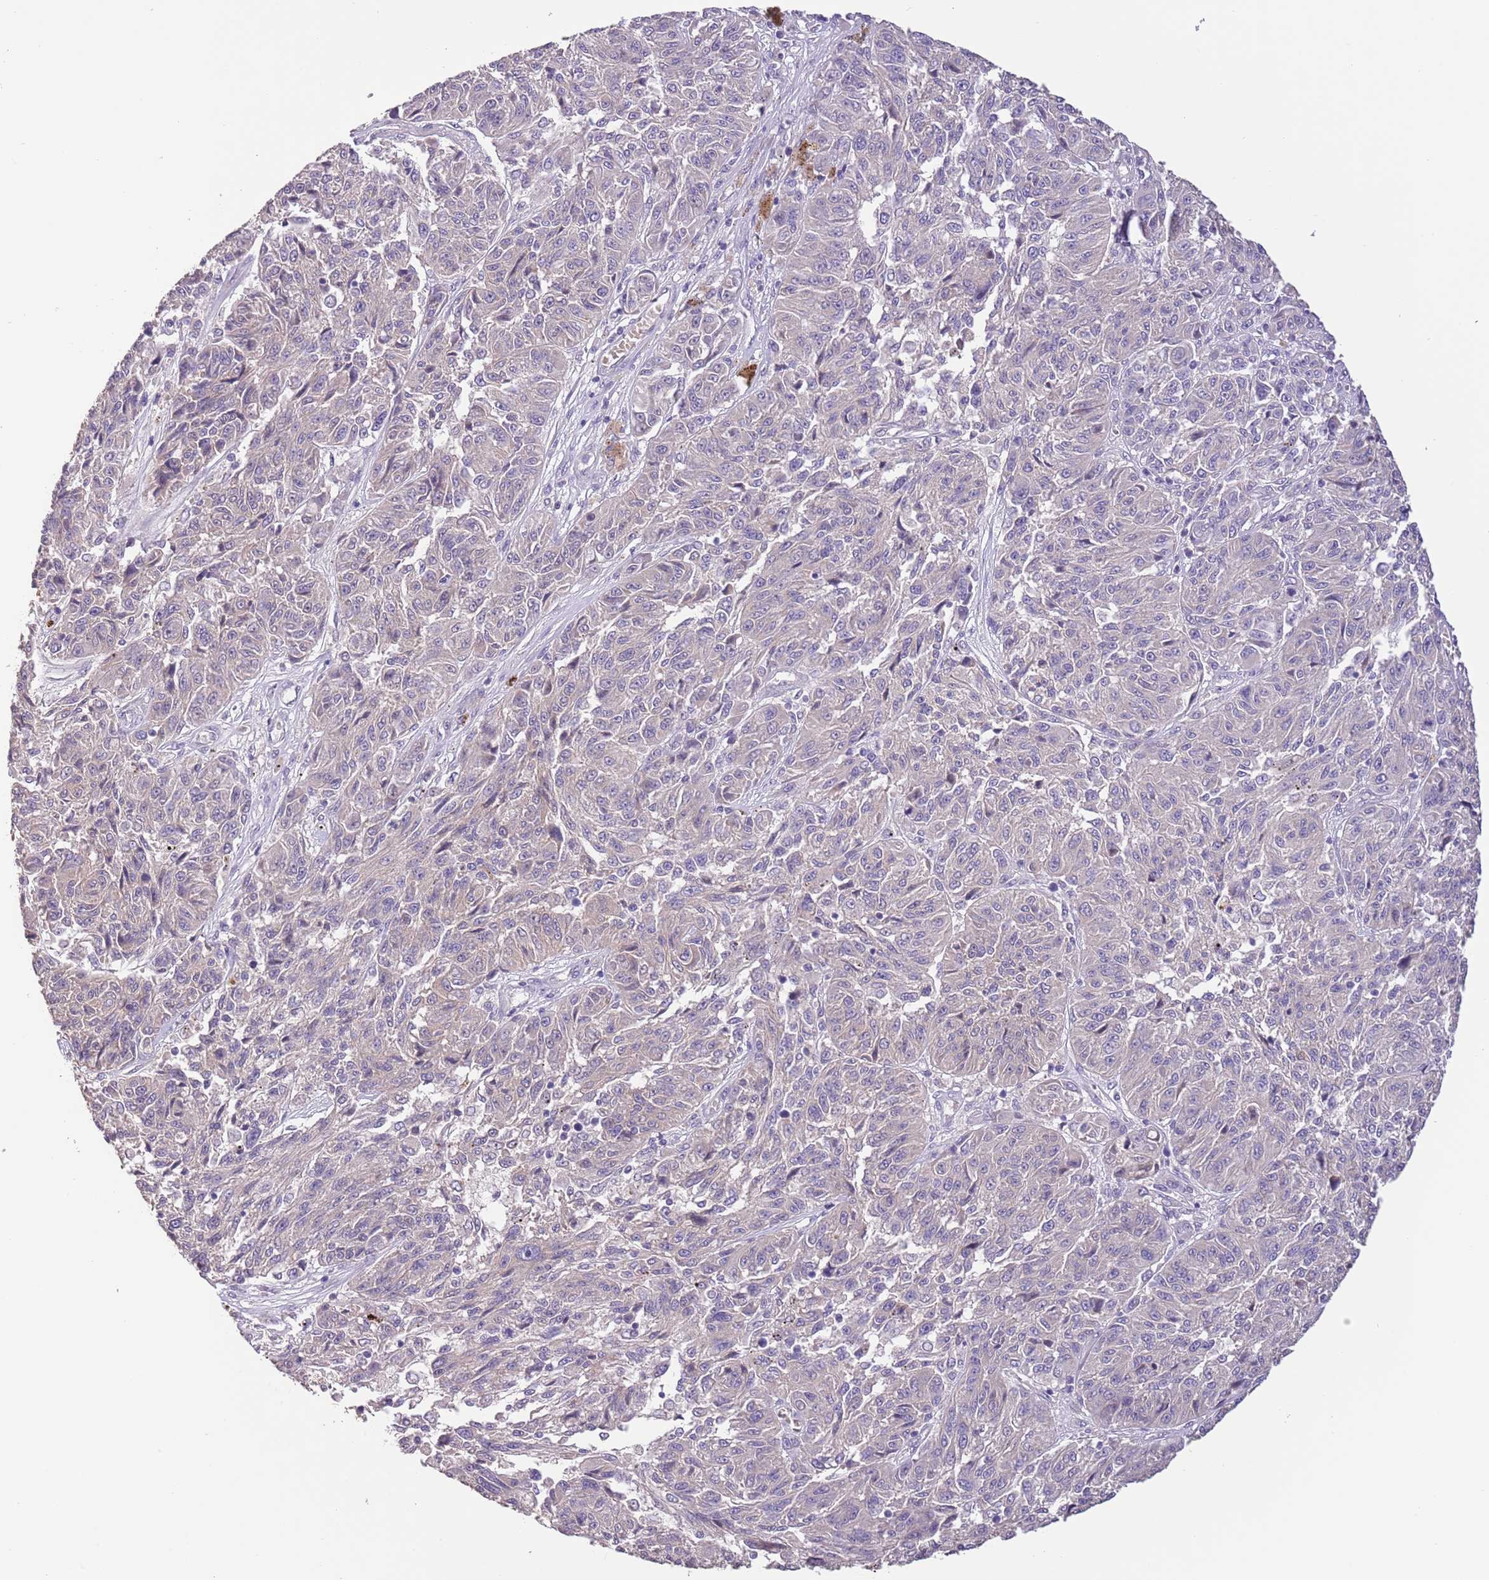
{"staining": {"intensity": "negative", "quantity": "none", "location": "none"}, "tissue": "melanoma", "cell_type": "Tumor cells", "image_type": "cancer", "snomed": [{"axis": "morphology", "description": "Malignant melanoma, NOS"}, {"axis": "topography", "description": "Skin"}], "caption": "A high-resolution micrograph shows immunohistochemistry (IHC) staining of malignant melanoma, which shows no significant staining in tumor cells. (Brightfield microscopy of DAB immunohistochemistry (IHC) at high magnification).", "gene": "ZNF658", "patient": {"sex": "male", "age": 53}}